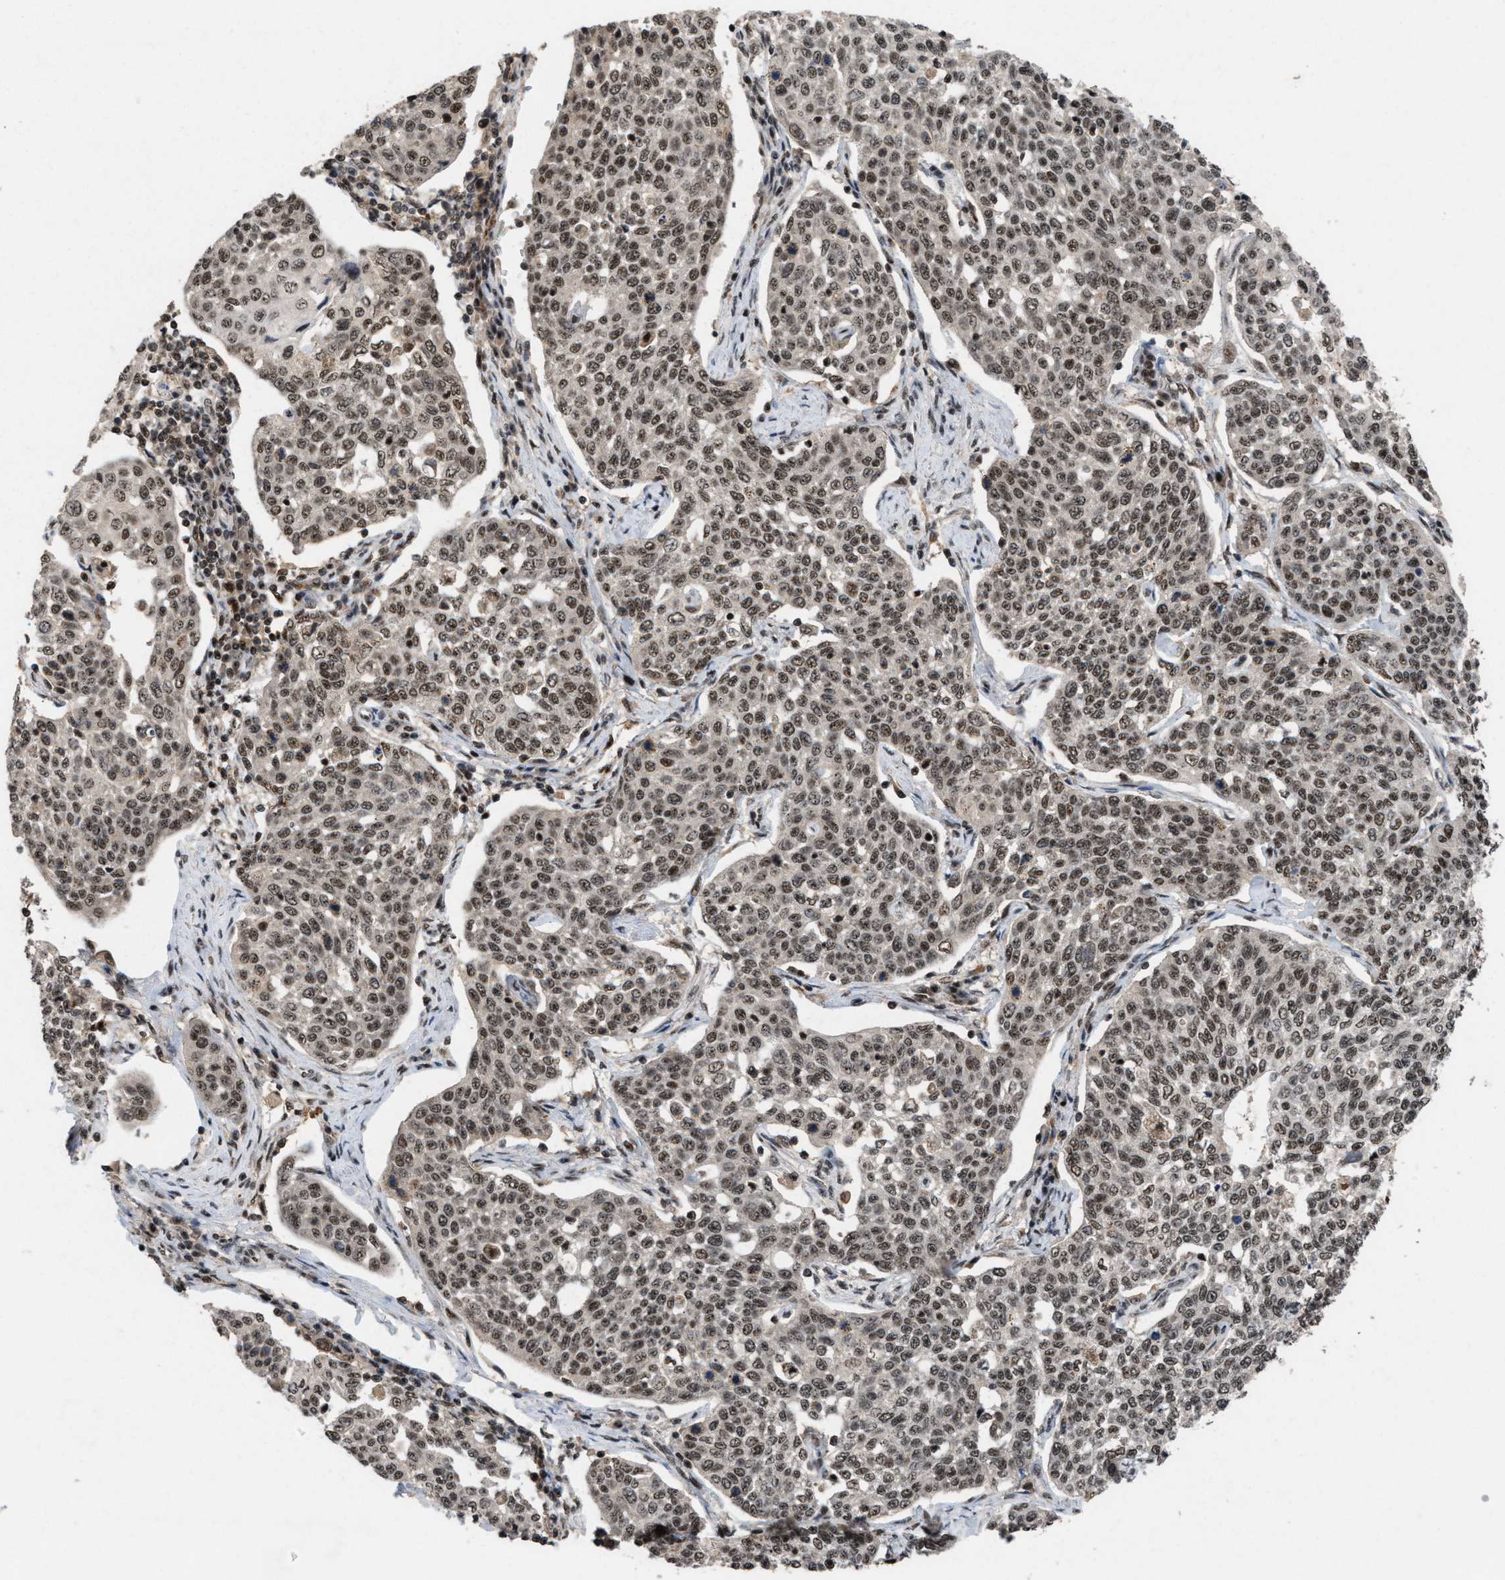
{"staining": {"intensity": "moderate", "quantity": ">75%", "location": "nuclear"}, "tissue": "cervical cancer", "cell_type": "Tumor cells", "image_type": "cancer", "snomed": [{"axis": "morphology", "description": "Squamous cell carcinoma, NOS"}, {"axis": "topography", "description": "Cervix"}], "caption": "Brown immunohistochemical staining in cervical squamous cell carcinoma reveals moderate nuclear positivity in about >75% of tumor cells.", "gene": "PRPF4", "patient": {"sex": "female", "age": 34}}